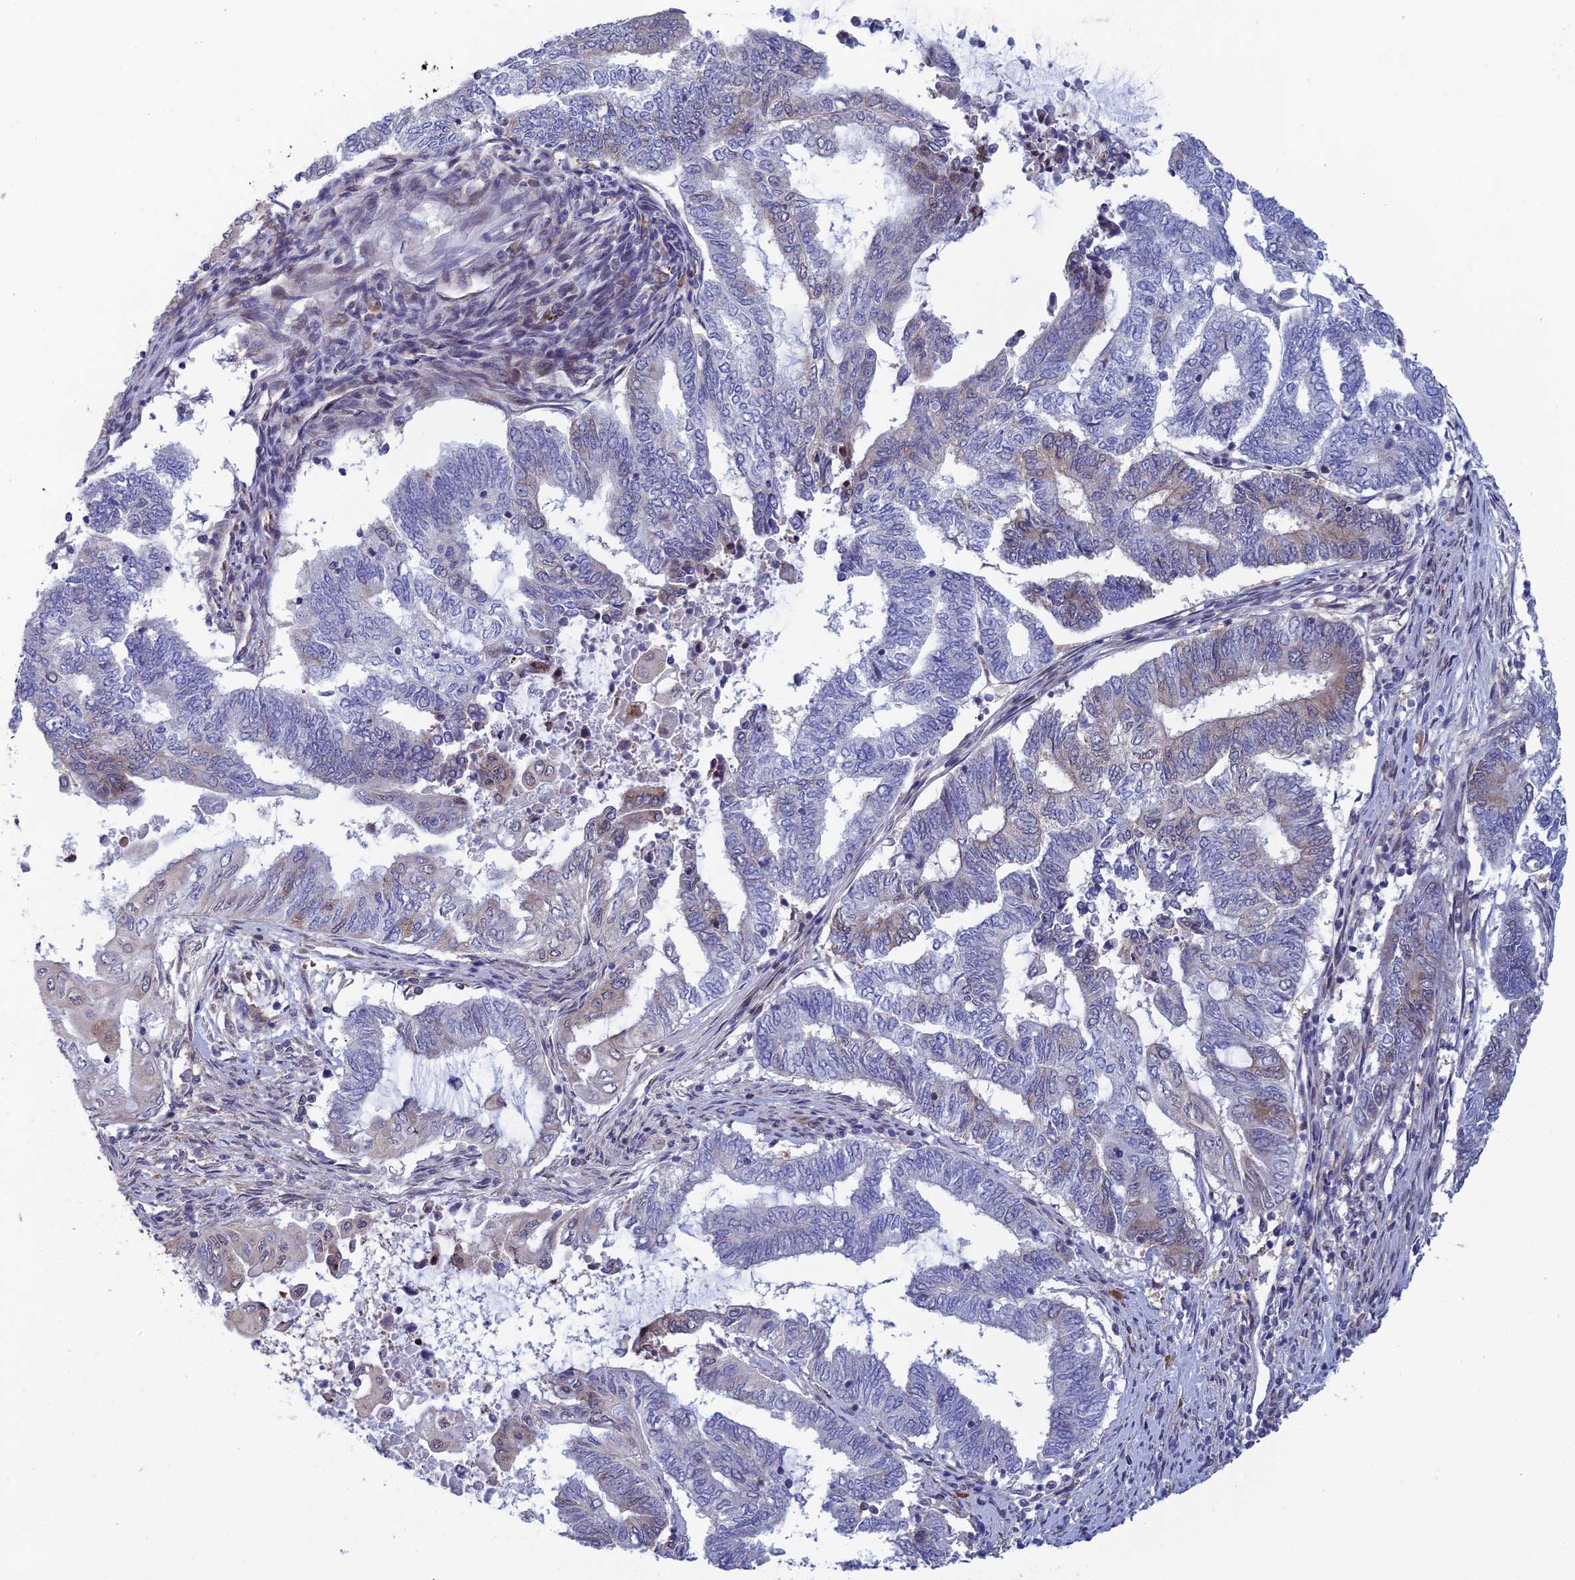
{"staining": {"intensity": "weak", "quantity": "<25%", "location": "cytoplasmic/membranous"}, "tissue": "endometrial cancer", "cell_type": "Tumor cells", "image_type": "cancer", "snomed": [{"axis": "morphology", "description": "Adenocarcinoma, NOS"}, {"axis": "topography", "description": "Uterus"}, {"axis": "topography", "description": "Endometrium"}], "caption": "Image shows no significant protein positivity in tumor cells of endometrial cancer. (DAB (3,3'-diaminobenzidine) IHC, high magnification).", "gene": "SRA1", "patient": {"sex": "female", "age": 70}}